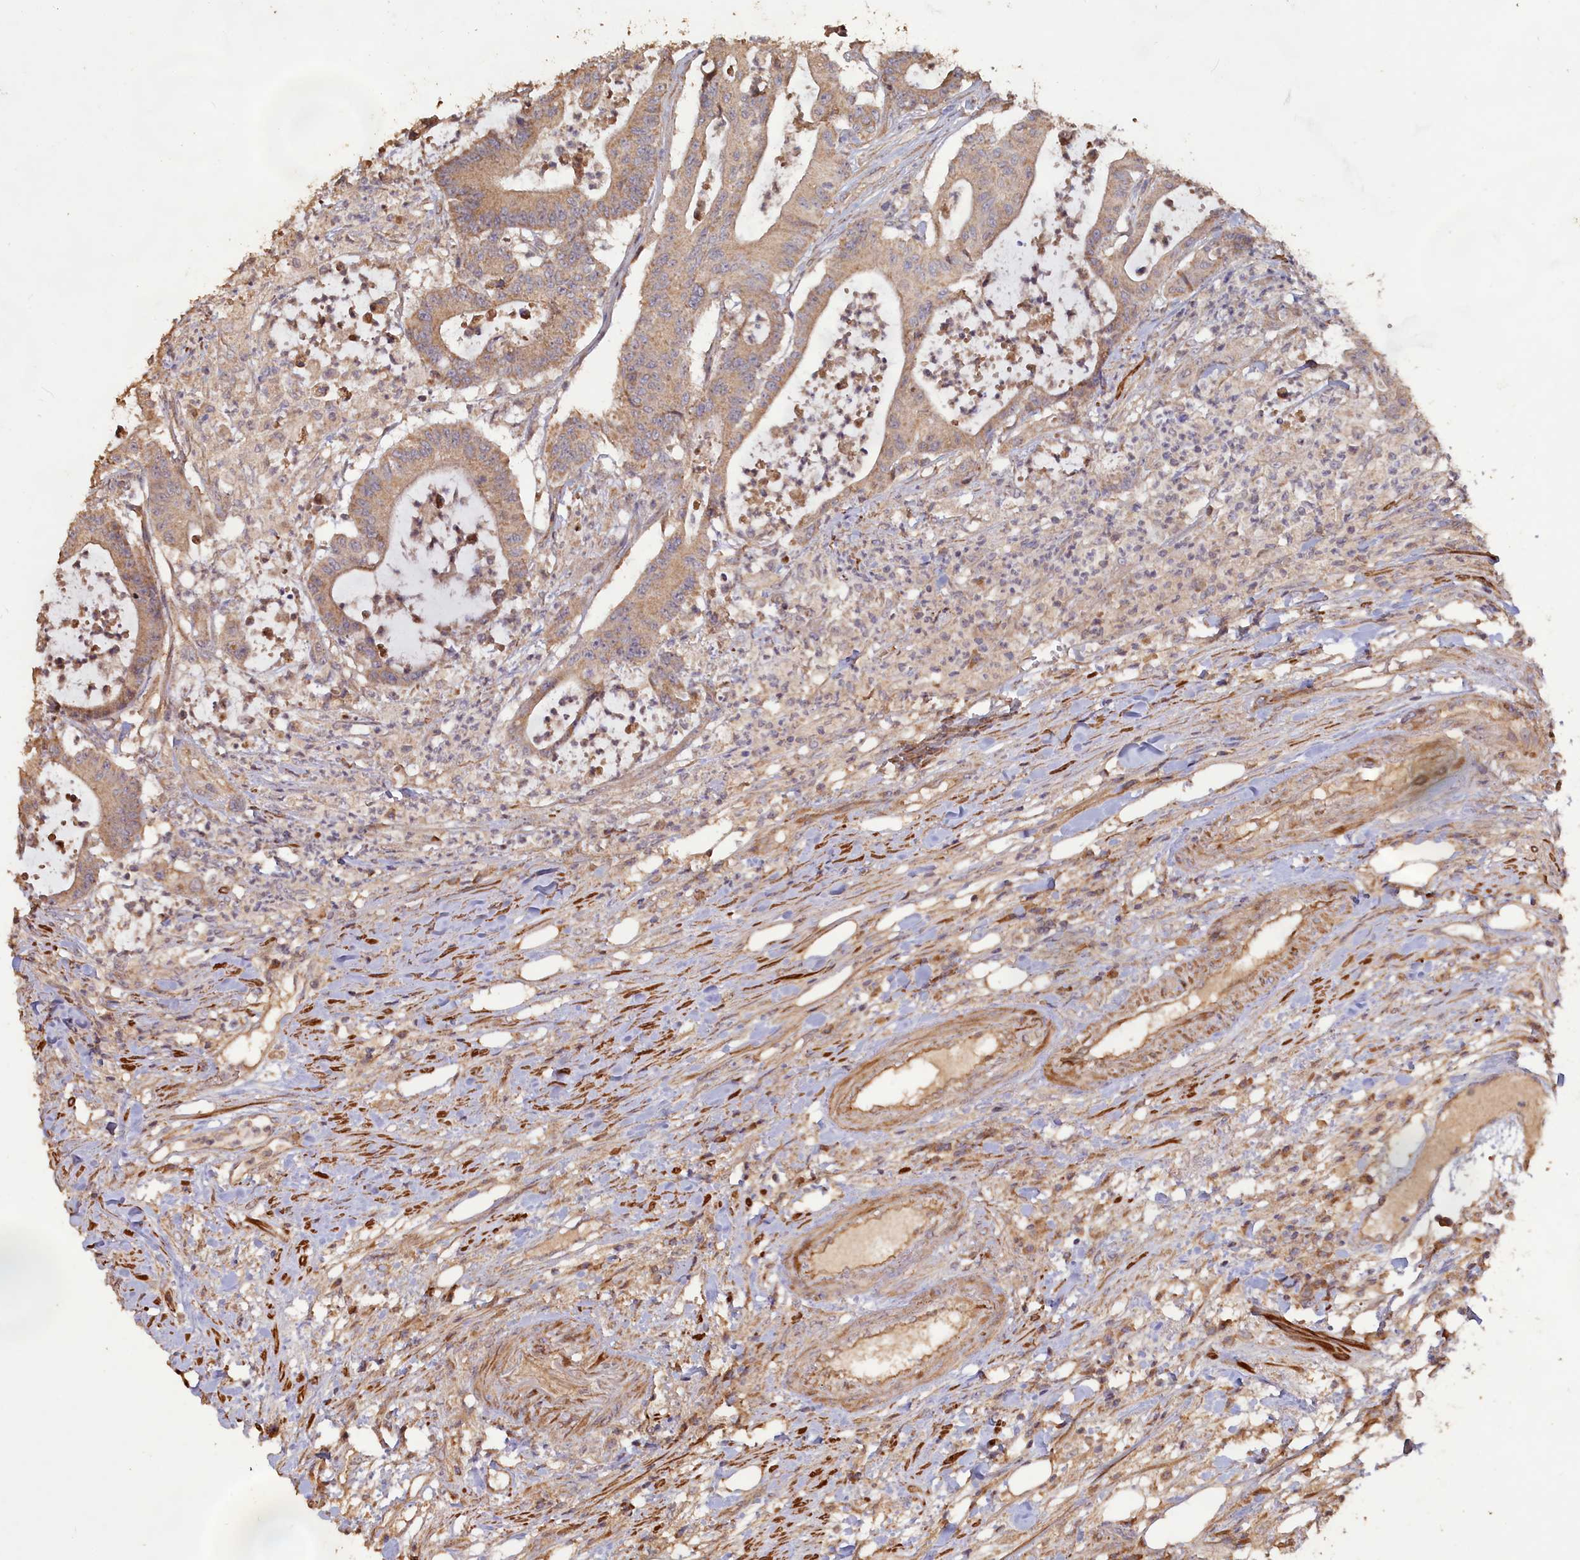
{"staining": {"intensity": "weak", "quantity": ">75%", "location": "cytoplasmic/membranous"}, "tissue": "colorectal cancer", "cell_type": "Tumor cells", "image_type": "cancer", "snomed": [{"axis": "morphology", "description": "Adenocarcinoma, NOS"}, {"axis": "topography", "description": "Colon"}], "caption": "Protein staining of colorectal cancer tissue displays weak cytoplasmic/membranous staining in approximately >75% of tumor cells. (DAB IHC, brown staining for protein, blue staining for nuclei).", "gene": "LAYN", "patient": {"sex": "female", "age": 84}}